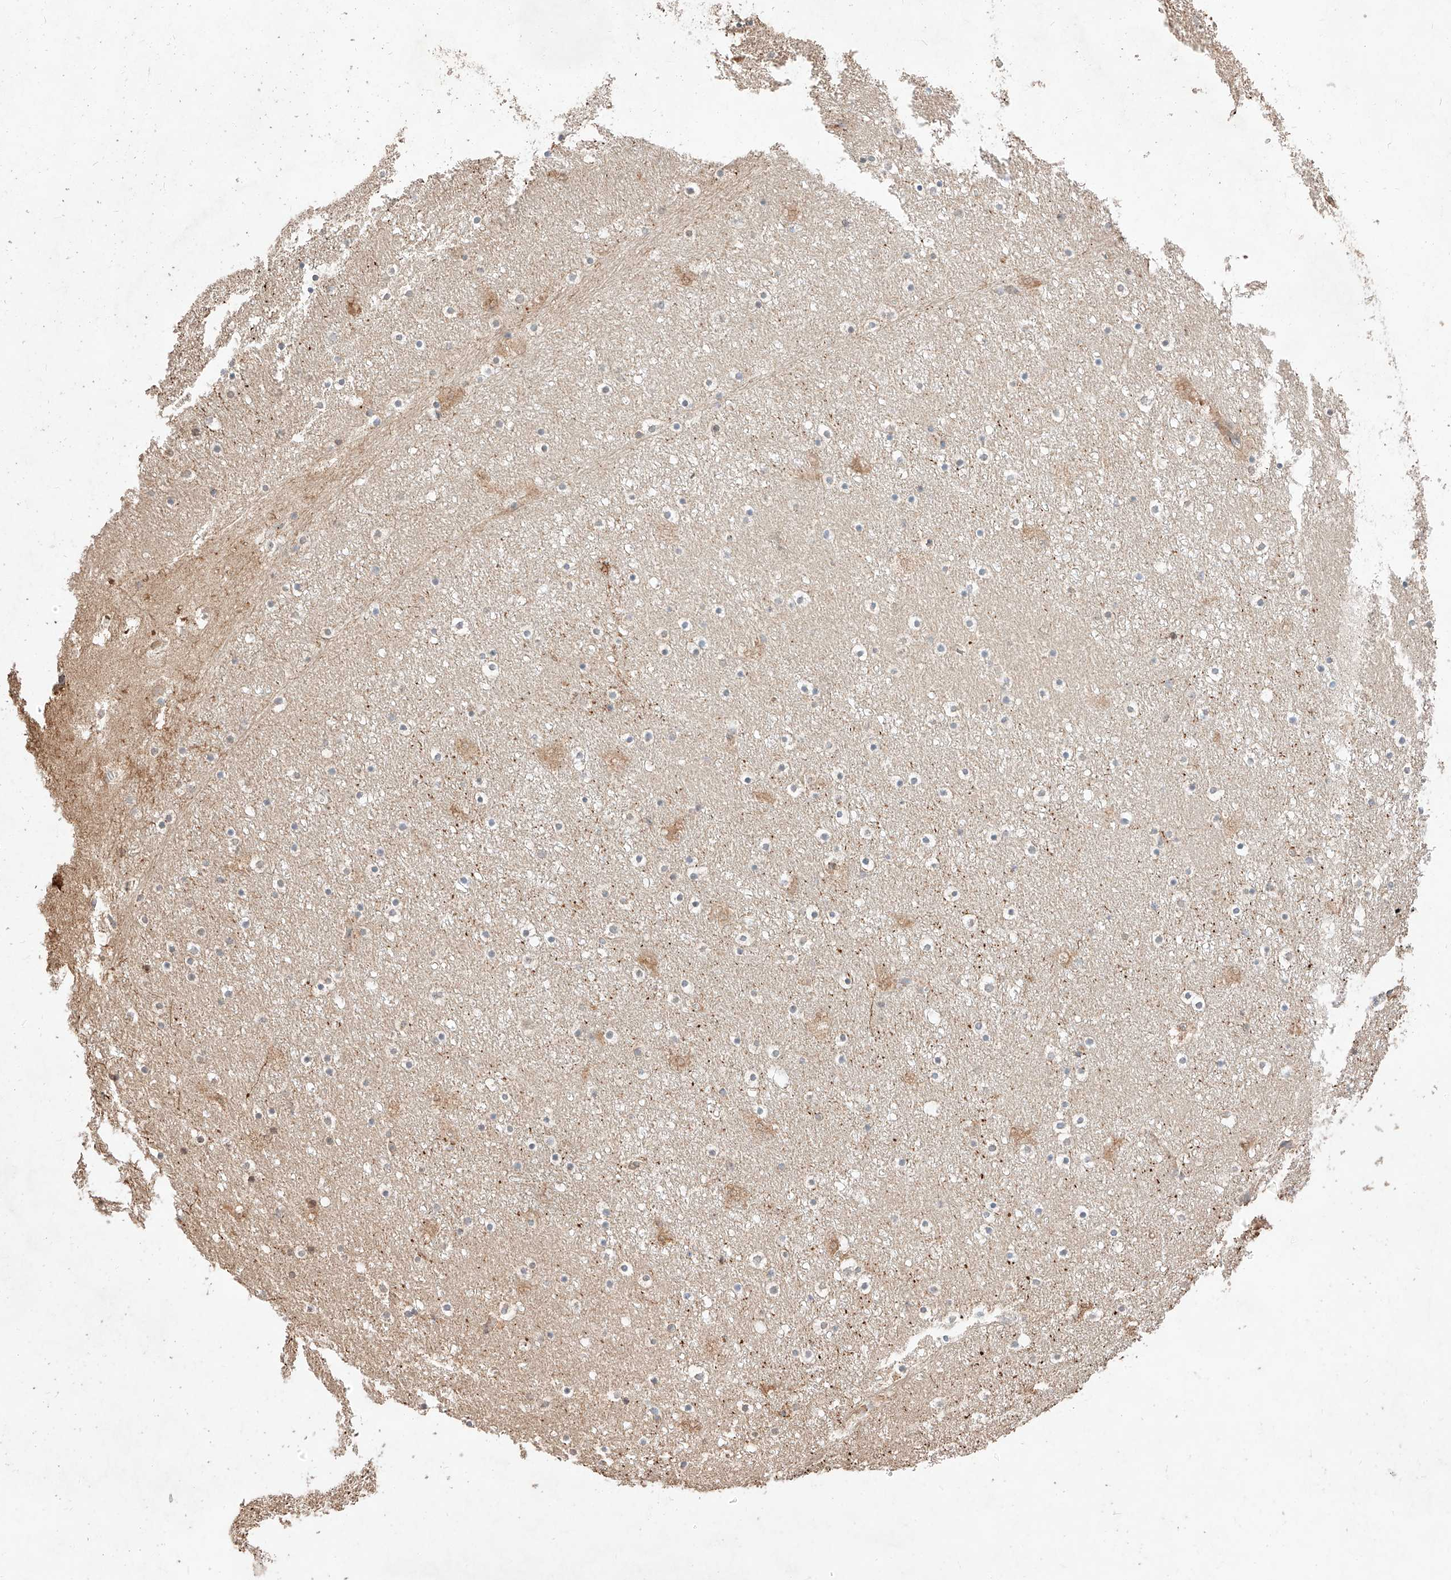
{"staining": {"intensity": "weak", "quantity": "<25%", "location": "cytoplasmic/membranous"}, "tissue": "caudate", "cell_type": "Glial cells", "image_type": "normal", "snomed": [{"axis": "morphology", "description": "Normal tissue, NOS"}, {"axis": "topography", "description": "Lateral ventricle wall"}], "caption": "Human caudate stained for a protein using immunohistochemistry exhibits no expression in glial cells.", "gene": "ATP9B", "patient": {"sex": "male", "age": 45}}